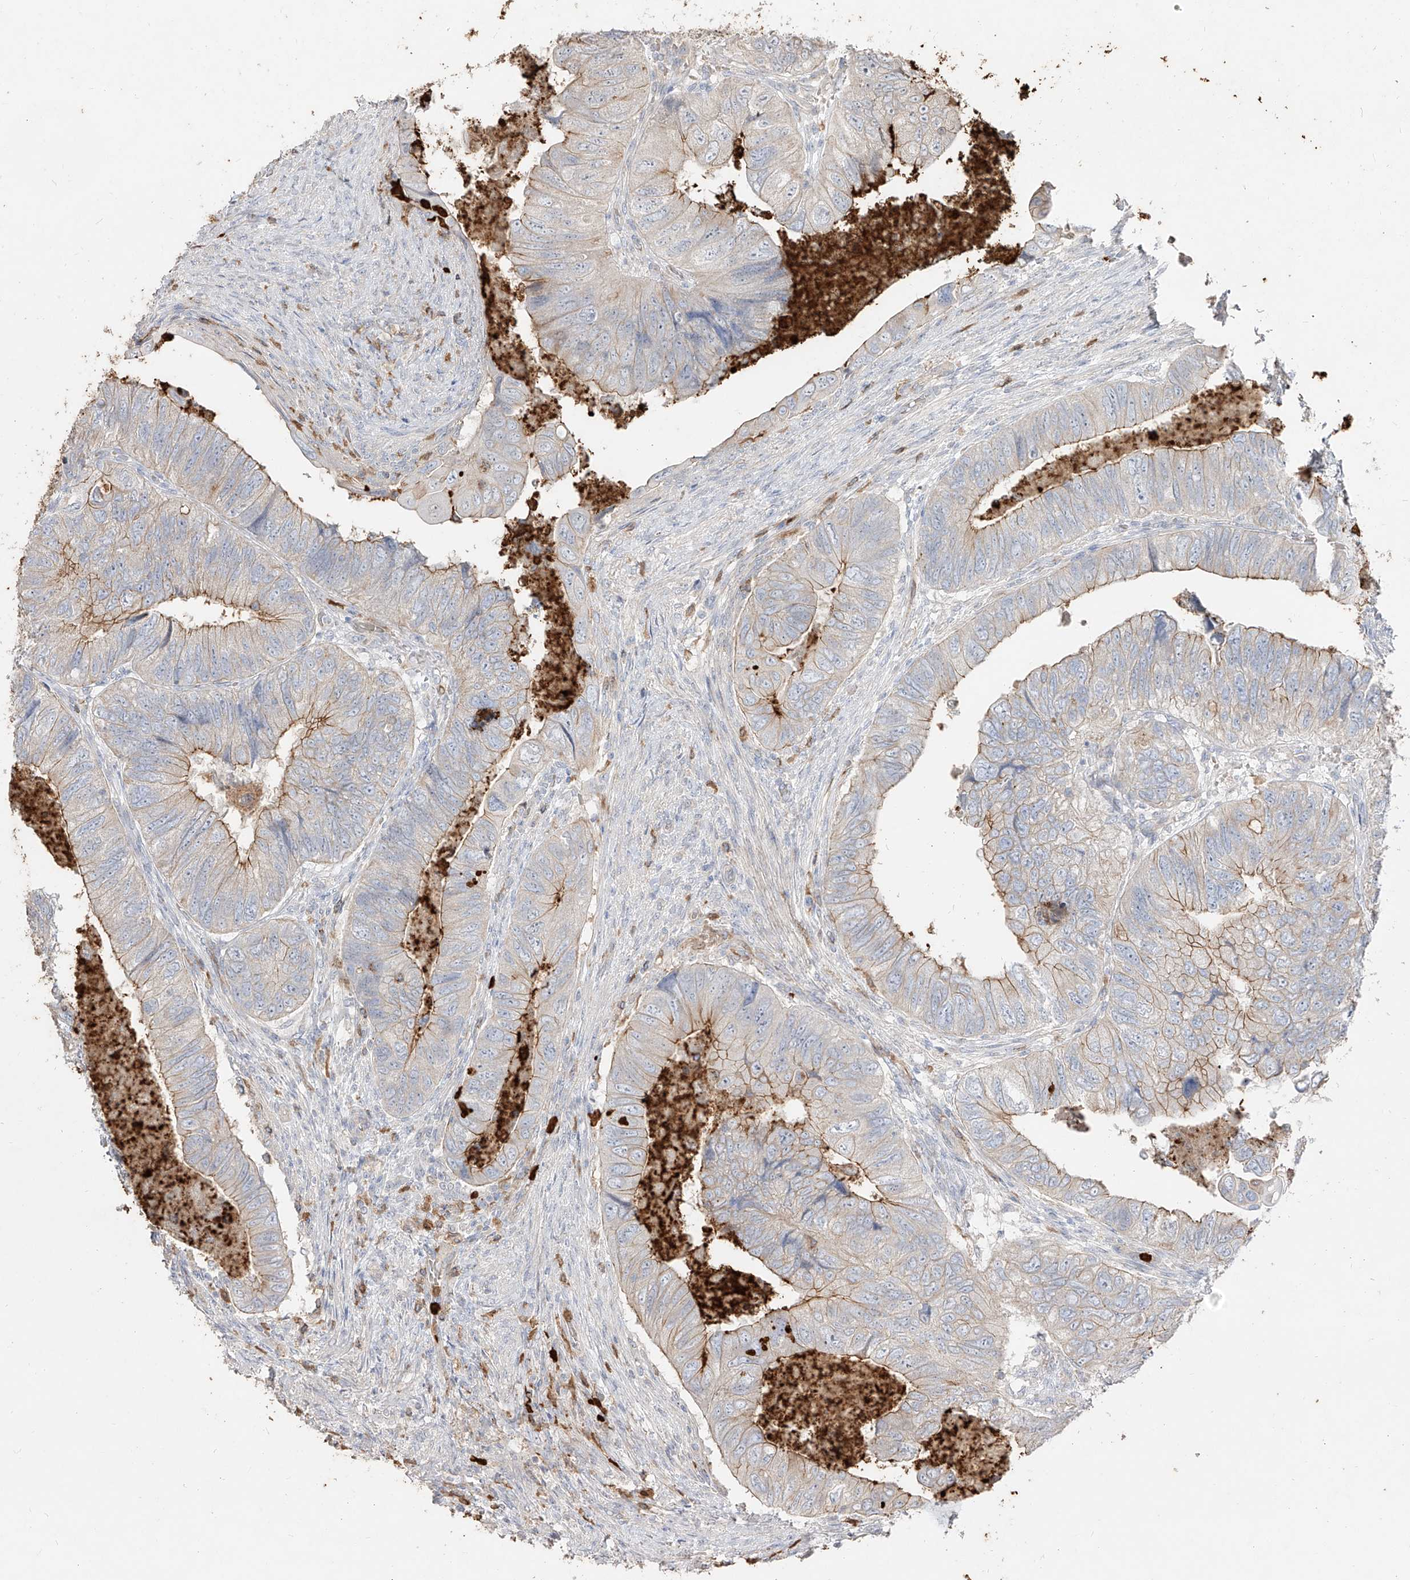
{"staining": {"intensity": "moderate", "quantity": "<25%", "location": "cytoplasmic/membranous"}, "tissue": "colorectal cancer", "cell_type": "Tumor cells", "image_type": "cancer", "snomed": [{"axis": "morphology", "description": "Adenocarcinoma, NOS"}, {"axis": "topography", "description": "Rectum"}], "caption": "High-power microscopy captured an immunohistochemistry (IHC) image of adenocarcinoma (colorectal), revealing moderate cytoplasmic/membranous expression in about <25% of tumor cells.", "gene": "ZNF227", "patient": {"sex": "male", "age": 63}}